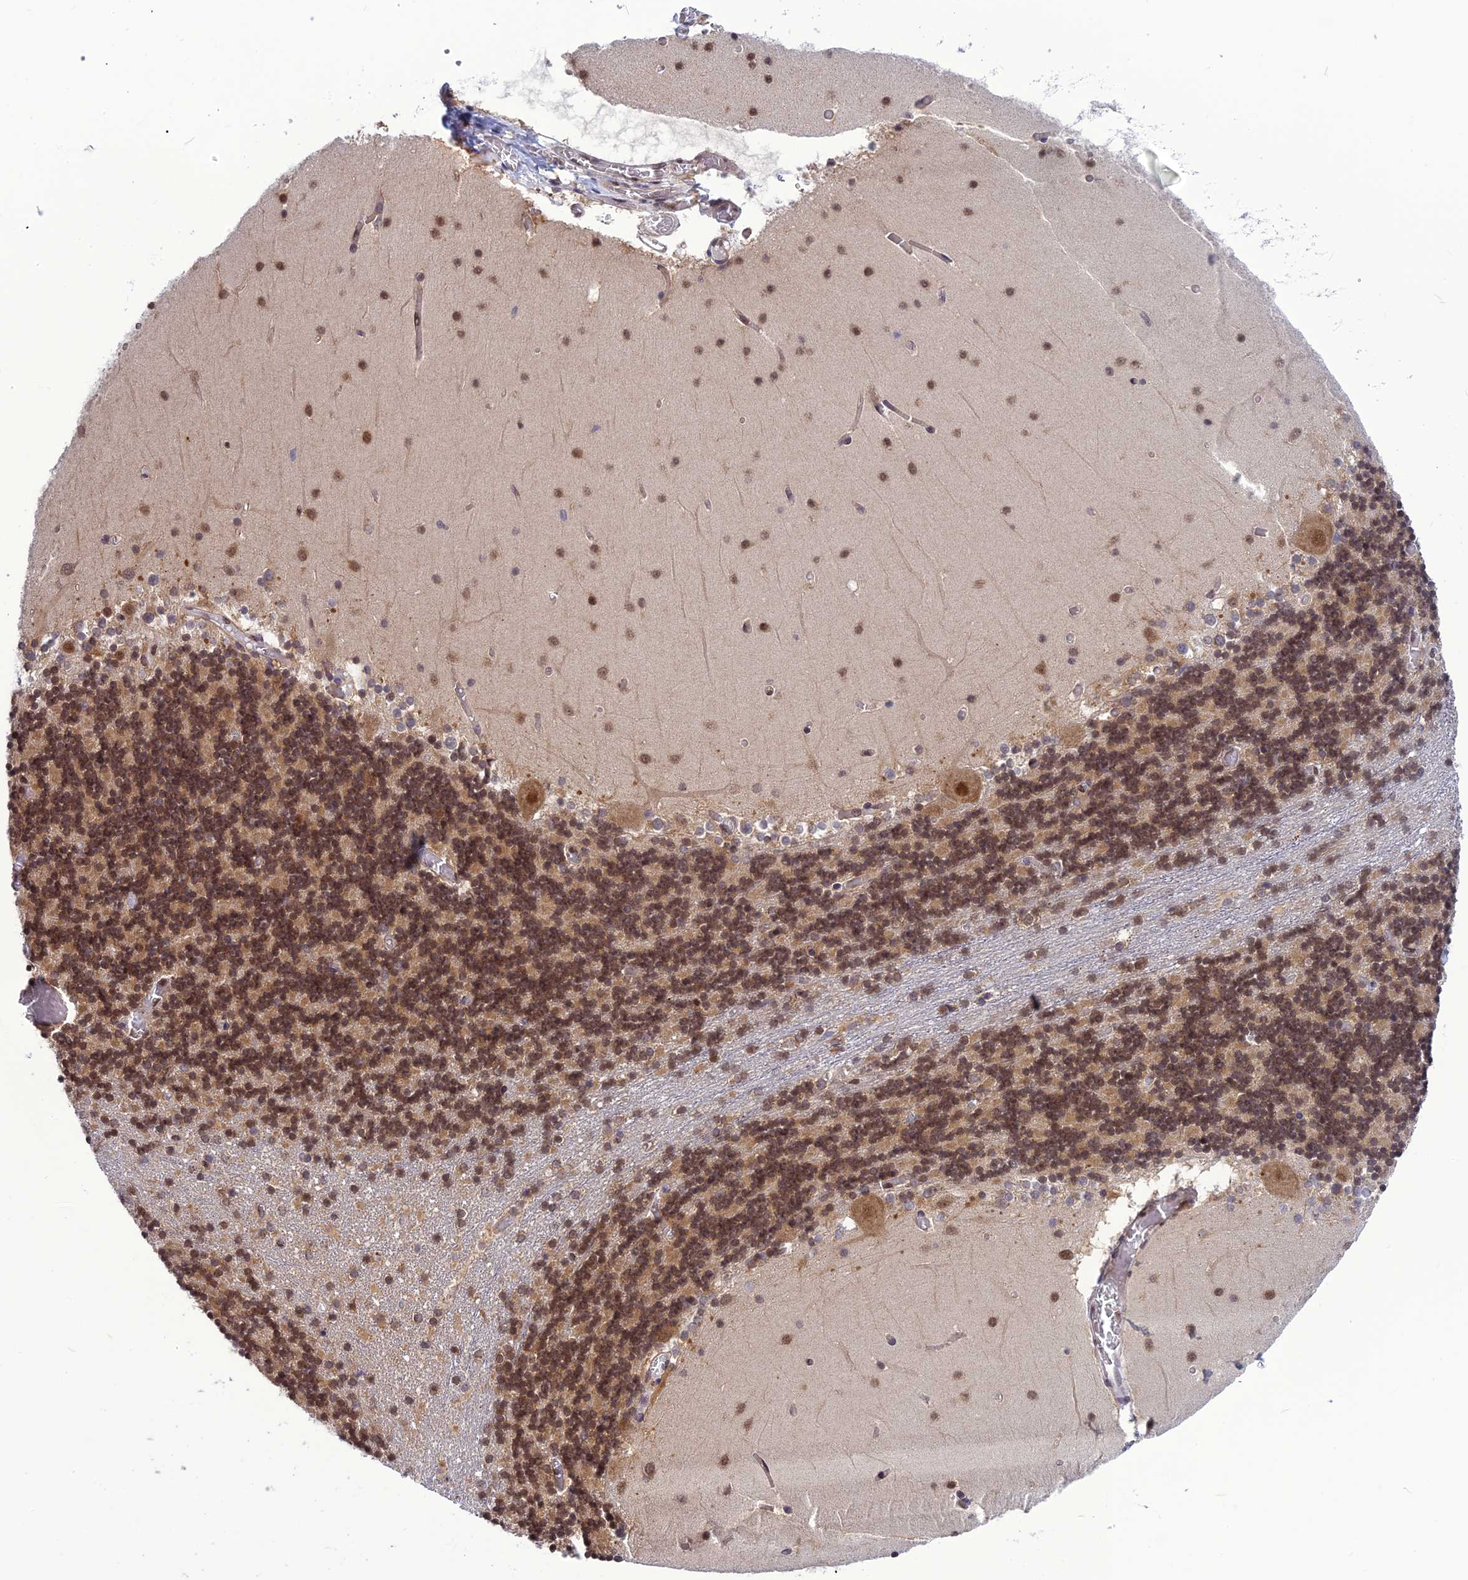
{"staining": {"intensity": "strong", "quantity": ">75%", "location": "cytoplasmic/membranous,nuclear"}, "tissue": "cerebellum", "cell_type": "Cells in granular layer", "image_type": "normal", "snomed": [{"axis": "morphology", "description": "Normal tissue, NOS"}, {"axis": "topography", "description": "Cerebellum"}], "caption": "Immunohistochemistry (IHC) (DAB) staining of normal cerebellum reveals strong cytoplasmic/membranous,nuclear protein expression in approximately >75% of cells in granular layer. The staining was performed using DAB to visualize the protein expression in brown, while the nuclei were stained in blue with hematoxylin (Magnification: 20x).", "gene": "RTRAF", "patient": {"sex": "female", "age": 28}}